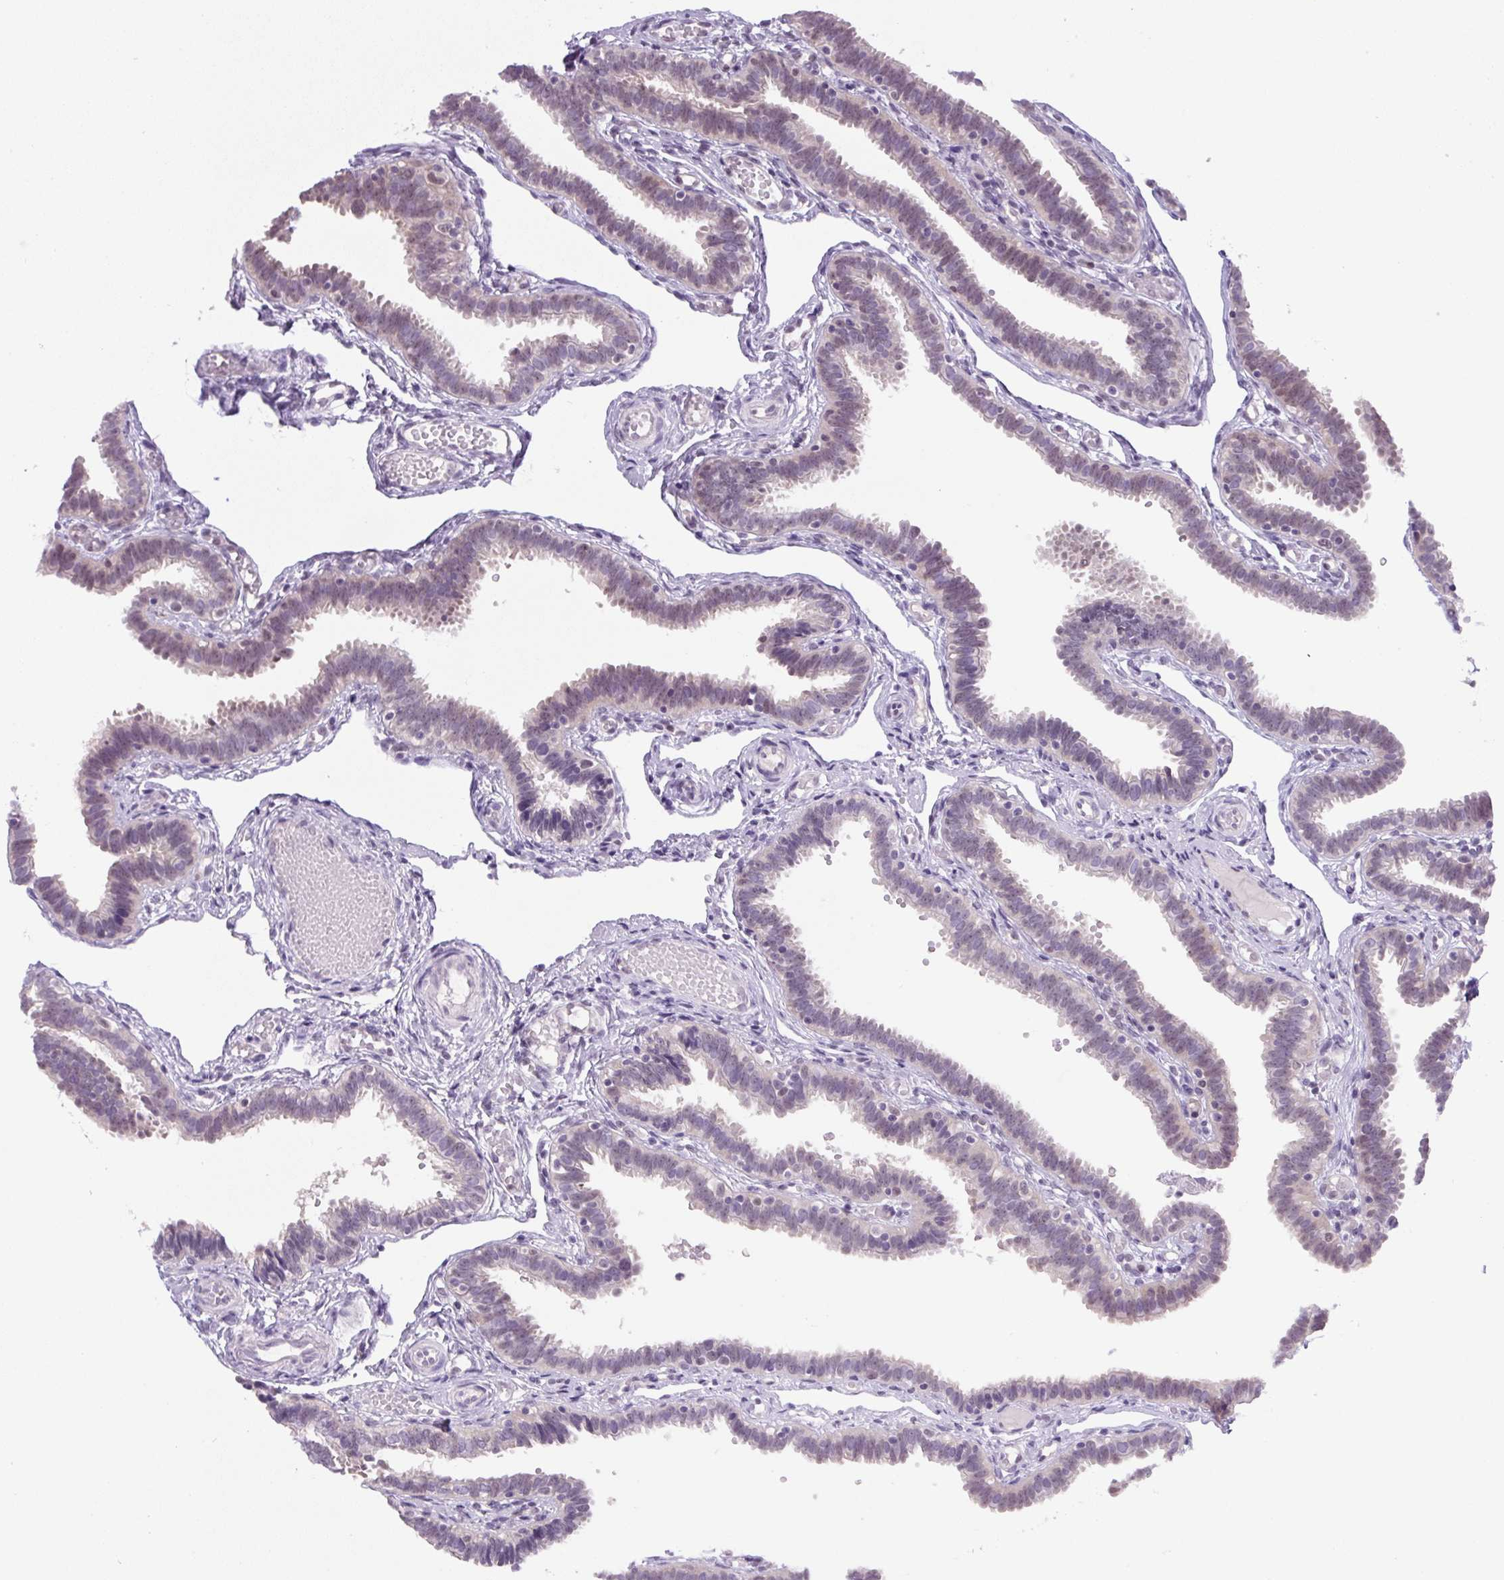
{"staining": {"intensity": "weak", "quantity": "25%-75%", "location": "nuclear"}, "tissue": "fallopian tube", "cell_type": "Glandular cells", "image_type": "normal", "snomed": [{"axis": "morphology", "description": "Normal tissue, NOS"}, {"axis": "topography", "description": "Fallopian tube"}], "caption": "This photomicrograph exhibits IHC staining of benign fallopian tube, with low weak nuclear staining in approximately 25%-75% of glandular cells.", "gene": "RYBP", "patient": {"sex": "female", "age": 37}}